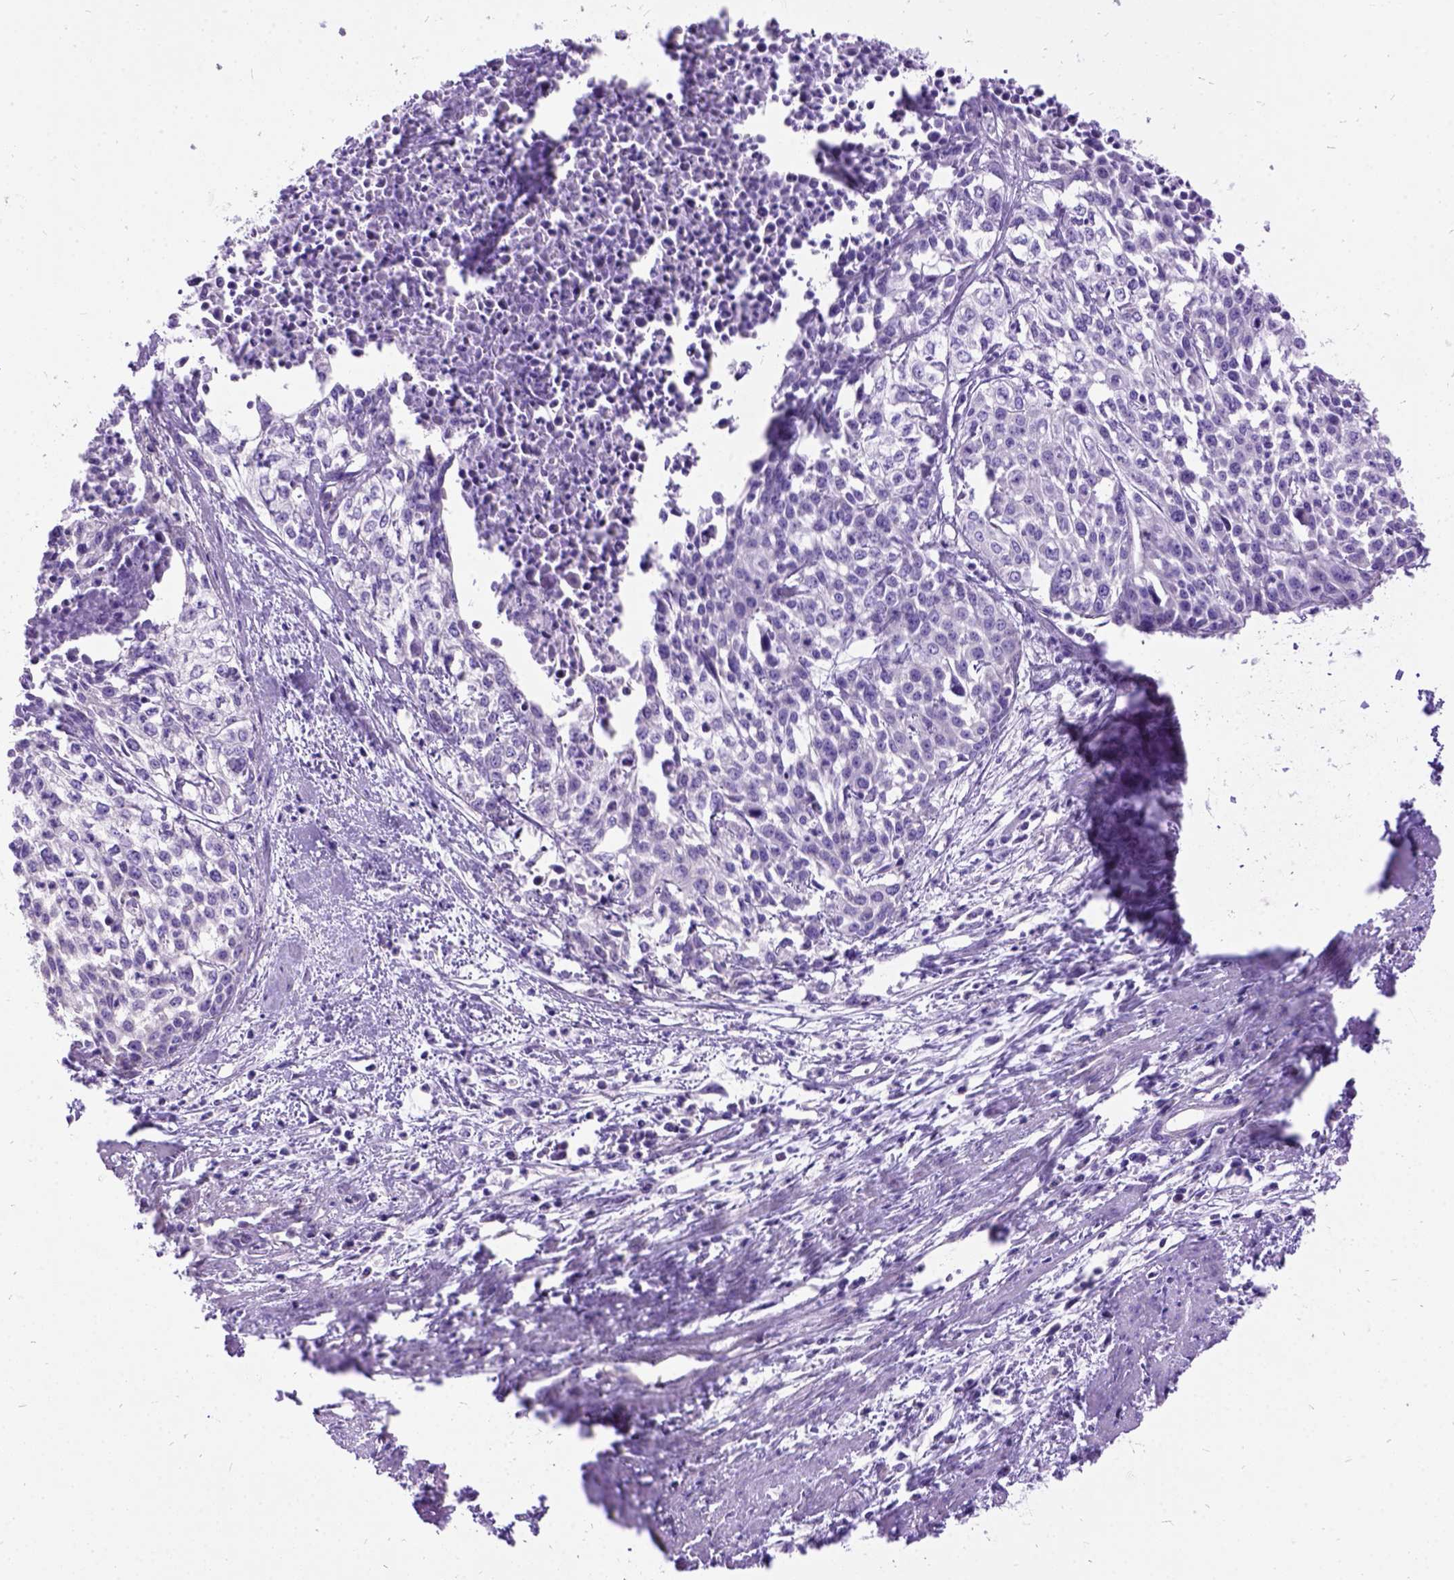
{"staining": {"intensity": "negative", "quantity": "none", "location": "none"}, "tissue": "cervical cancer", "cell_type": "Tumor cells", "image_type": "cancer", "snomed": [{"axis": "morphology", "description": "Squamous cell carcinoma, NOS"}, {"axis": "topography", "description": "Cervix"}], "caption": "Cervical squamous cell carcinoma was stained to show a protein in brown. There is no significant expression in tumor cells. (IHC, brightfield microscopy, high magnification).", "gene": "CFAP54", "patient": {"sex": "female", "age": 39}}